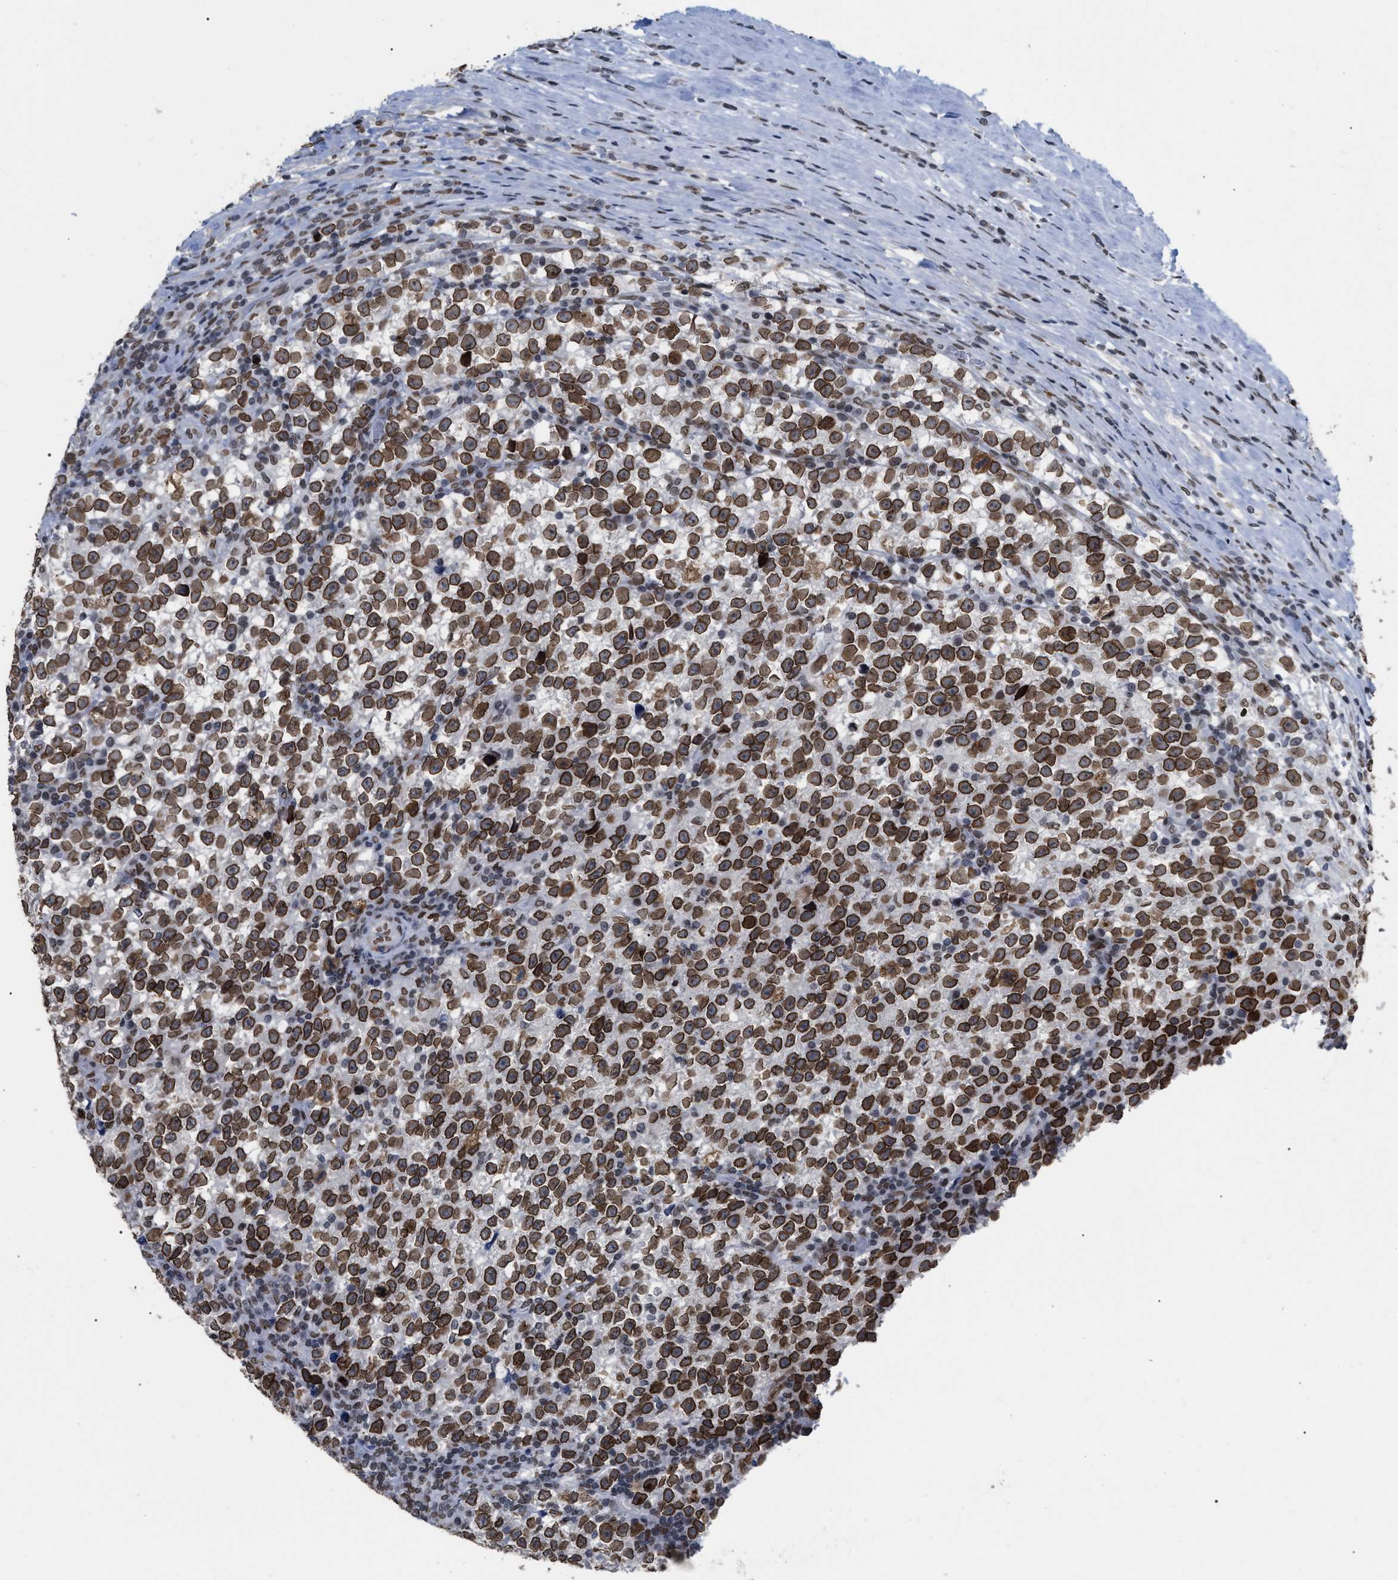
{"staining": {"intensity": "moderate", "quantity": ">75%", "location": "cytoplasmic/membranous,nuclear"}, "tissue": "testis cancer", "cell_type": "Tumor cells", "image_type": "cancer", "snomed": [{"axis": "morphology", "description": "Normal tissue, NOS"}, {"axis": "morphology", "description": "Seminoma, NOS"}, {"axis": "topography", "description": "Testis"}], "caption": "Immunohistochemistry (DAB (3,3'-diaminobenzidine)) staining of human testis cancer shows moderate cytoplasmic/membranous and nuclear protein staining in about >75% of tumor cells.", "gene": "TPR", "patient": {"sex": "male", "age": 43}}